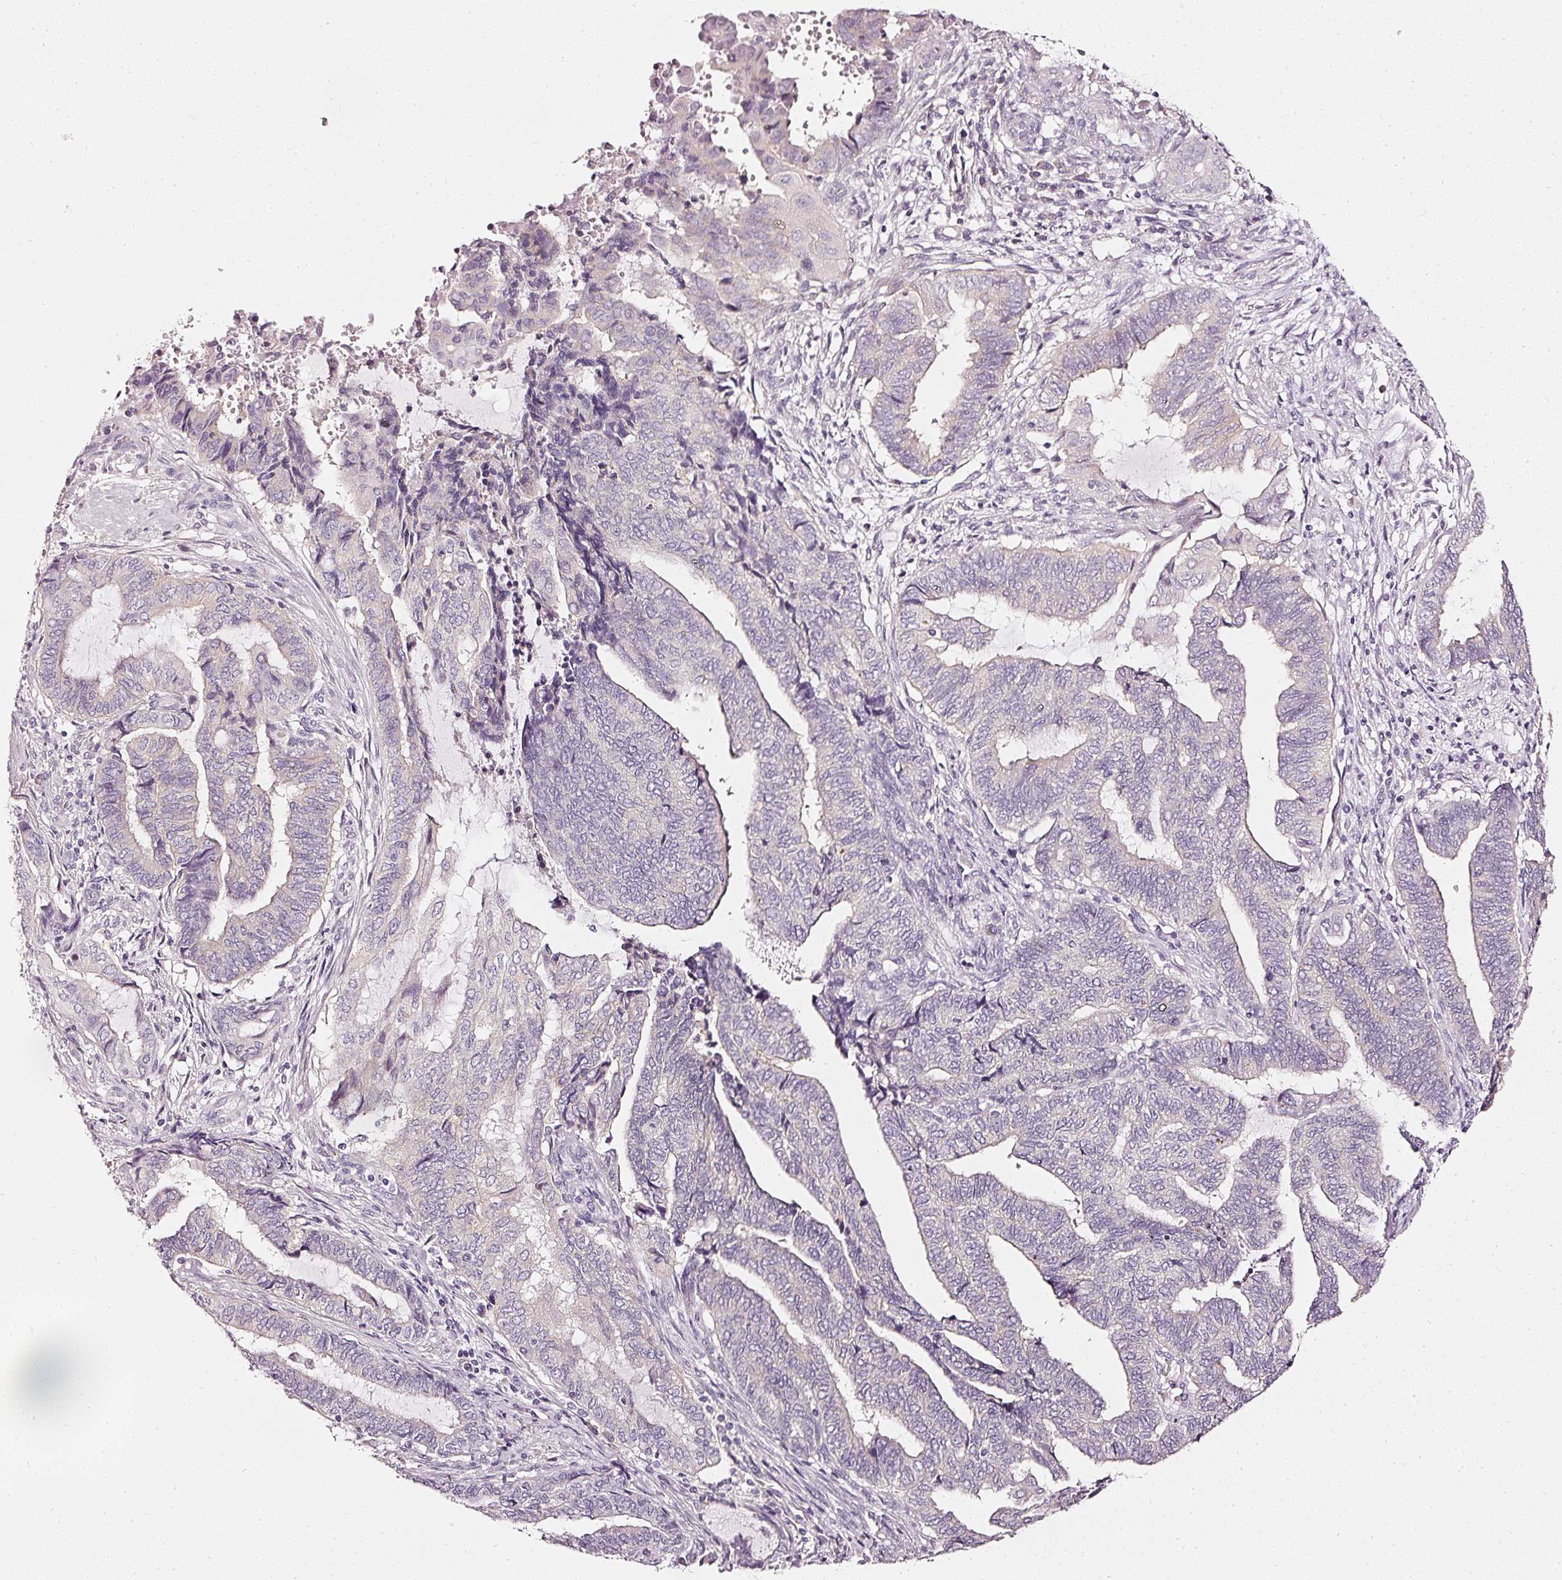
{"staining": {"intensity": "negative", "quantity": "none", "location": "none"}, "tissue": "endometrial cancer", "cell_type": "Tumor cells", "image_type": "cancer", "snomed": [{"axis": "morphology", "description": "Adenocarcinoma, NOS"}, {"axis": "topography", "description": "Uterus"}, {"axis": "topography", "description": "Endometrium"}], "caption": "Human endometrial cancer (adenocarcinoma) stained for a protein using immunohistochemistry (IHC) exhibits no expression in tumor cells.", "gene": "CNP", "patient": {"sex": "female", "age": 70}}